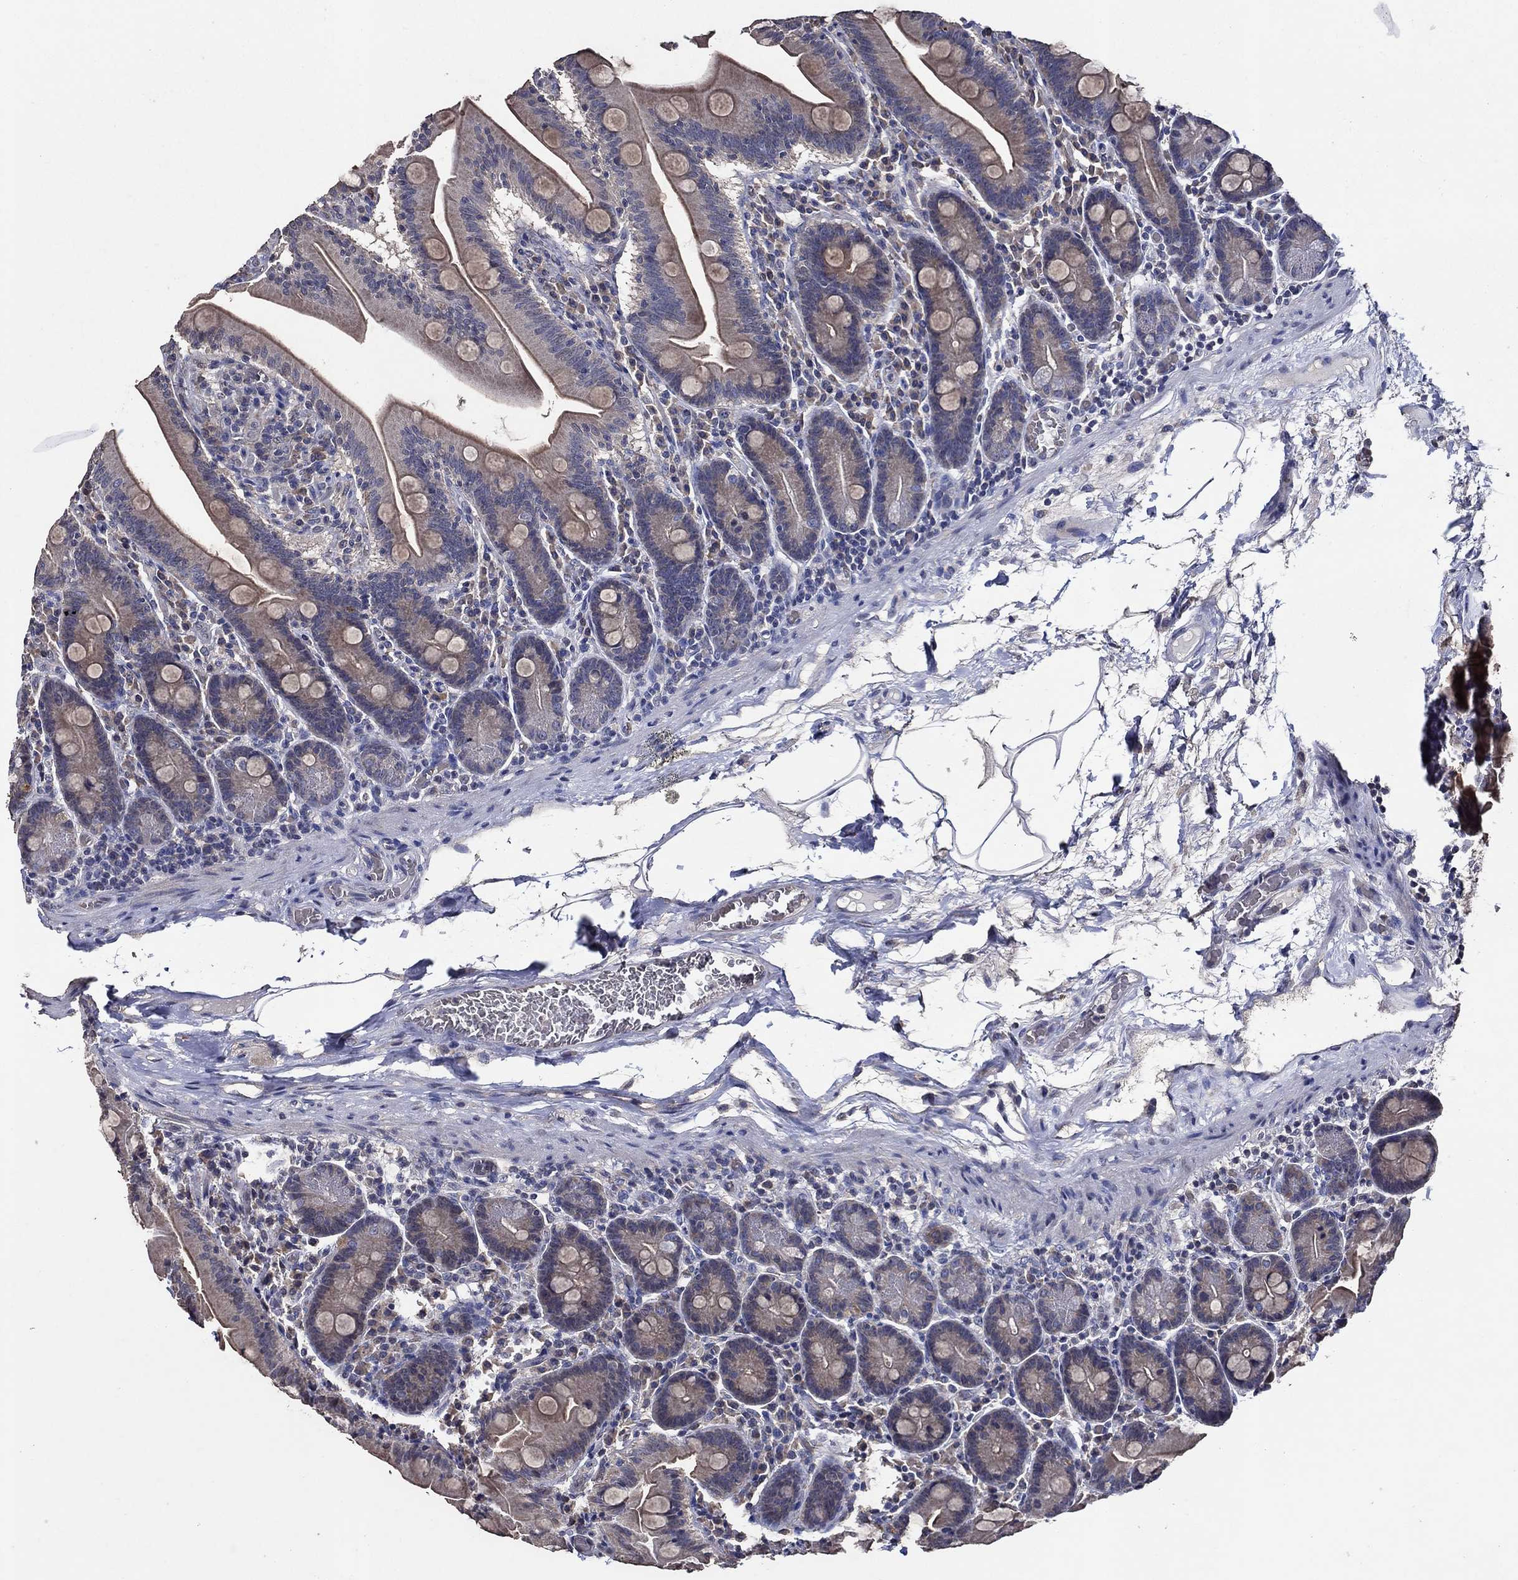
{"staining": {"intensity": "moderate", "quantity": "25%-75%", "location": "cytoplasmic/membranous"}, "tissue": "small intestine", "cell_type": "Glandular cells", "image_type": "normal", "snomed": [{"axis": "morphology", "description": "Normal tissue, NOS"}, {"axis": "topography", "description": "Small intestine"}], "caption": "Human small intestine stained with a brown dye exhibits moderate cytoplasmic/membranous positive staining in about 25%-75% of glandular cells.", "gene": "HAP1", "patient": {"sex": "male", "age": 37}}